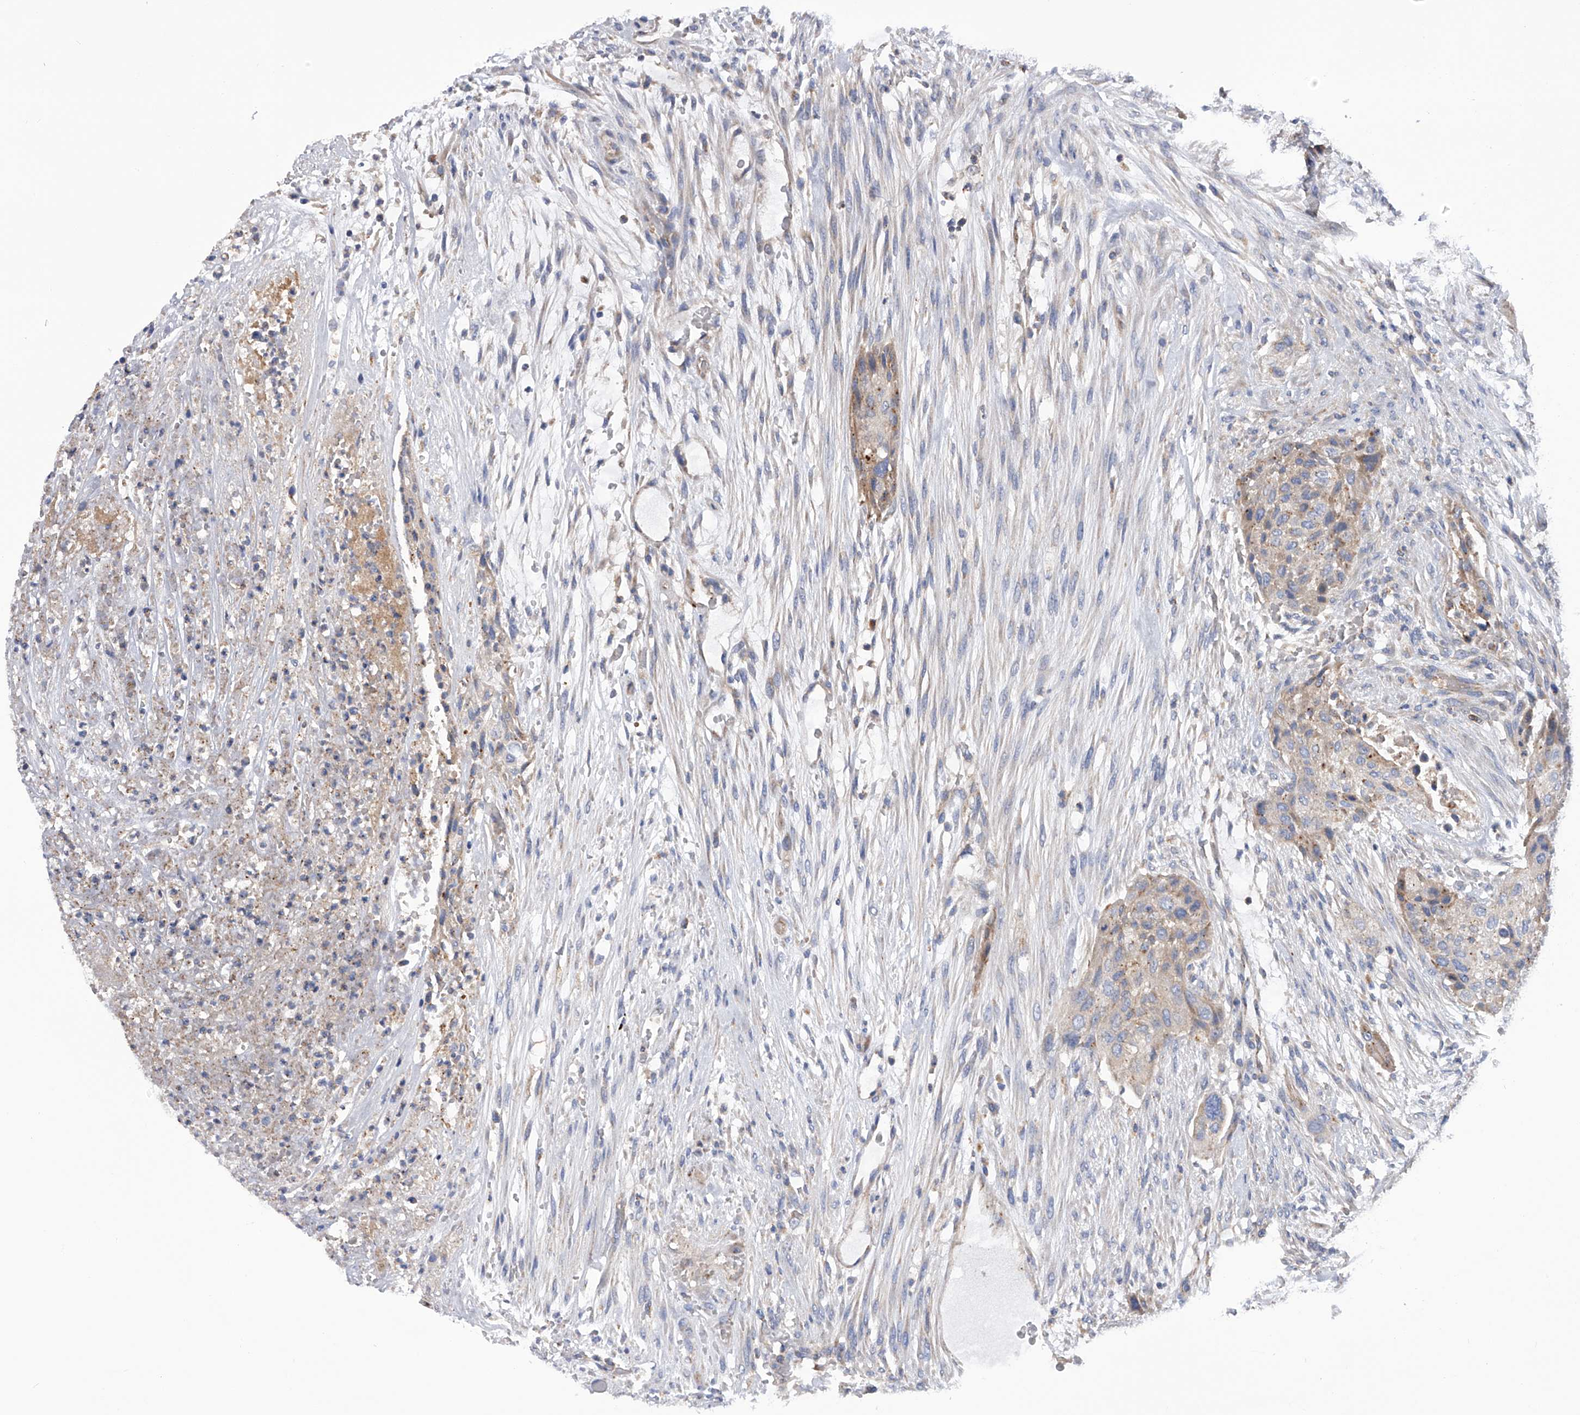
{"staining": {"intensity": "weak", "quantity": "25%-75%", "location": "cytoplasmic/membranous"}, "tissue": "urothelial cancer", "cell_type": "Tumor cells", "image_type": "cancer", "snomed": [{"axis": "morphology", "description": "Urothelial carcinoma, High grade"}, {"axis": "topography", "description": "Urinary bladder"}], "caption": "Urothelial cancer stained with immunohistochemistry (IHC) demonstrates weak cytoplasmic/membranous staining in about 25%-75% of tumor cells.", "gene": "MLYCD", "patient": {"sex": "male", "age": 35}}